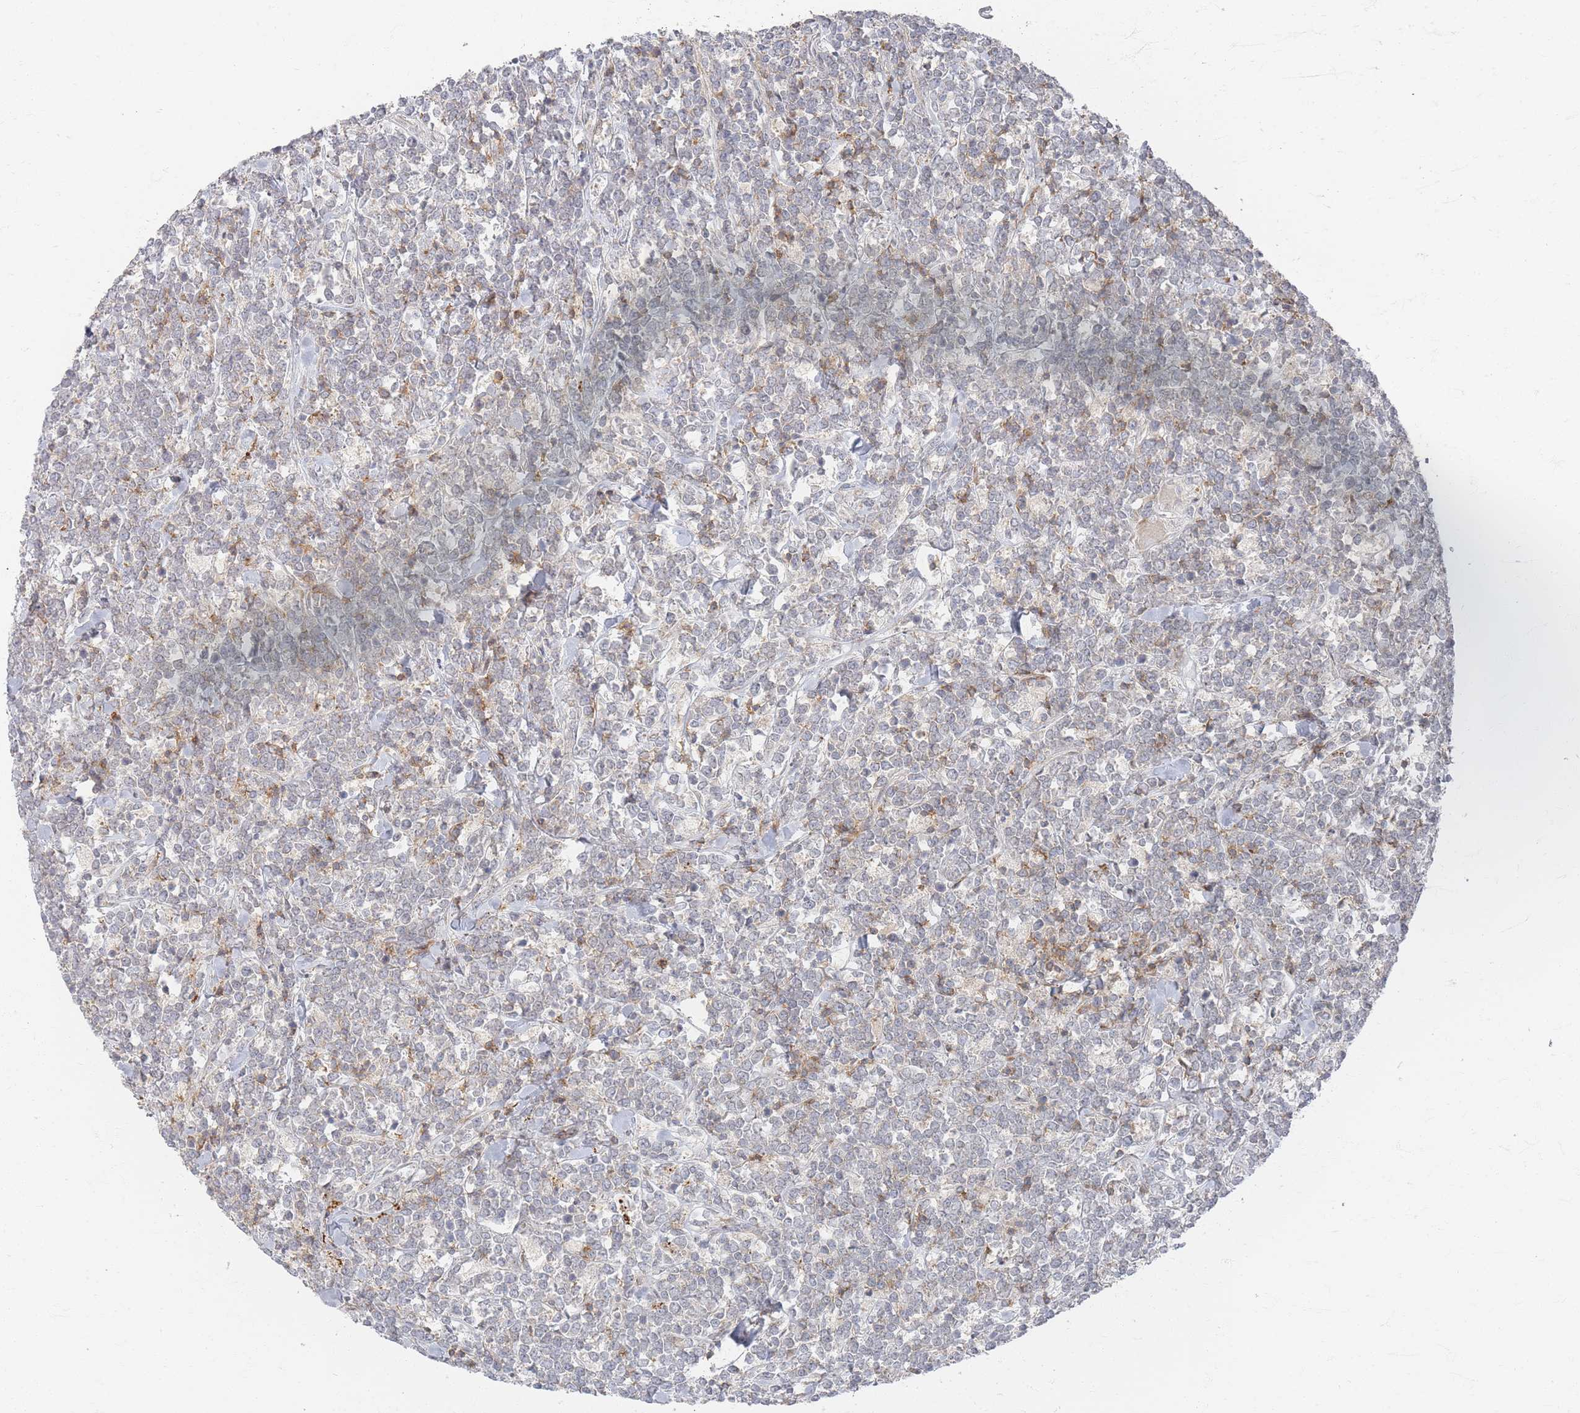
{"staining": {"intensity": "negative", "quantity": "none", "location": "none"}, "tissue": "lymphoma", "cell_type": "Tumor cells", "image_type": "cancer", "snomed": [{"axis": "morphology", "description": "Malignant lymphoma, non-Hodgkin's type, High grade"}, {"axis": "topography", "description": "Small intestine"}], "caption": "Lymphoma was stained to show a protein in brown. There is no significant positivity in tumor cells.", "gene": "ZNF852", "patient": {"sex": "male", "age": 8}}